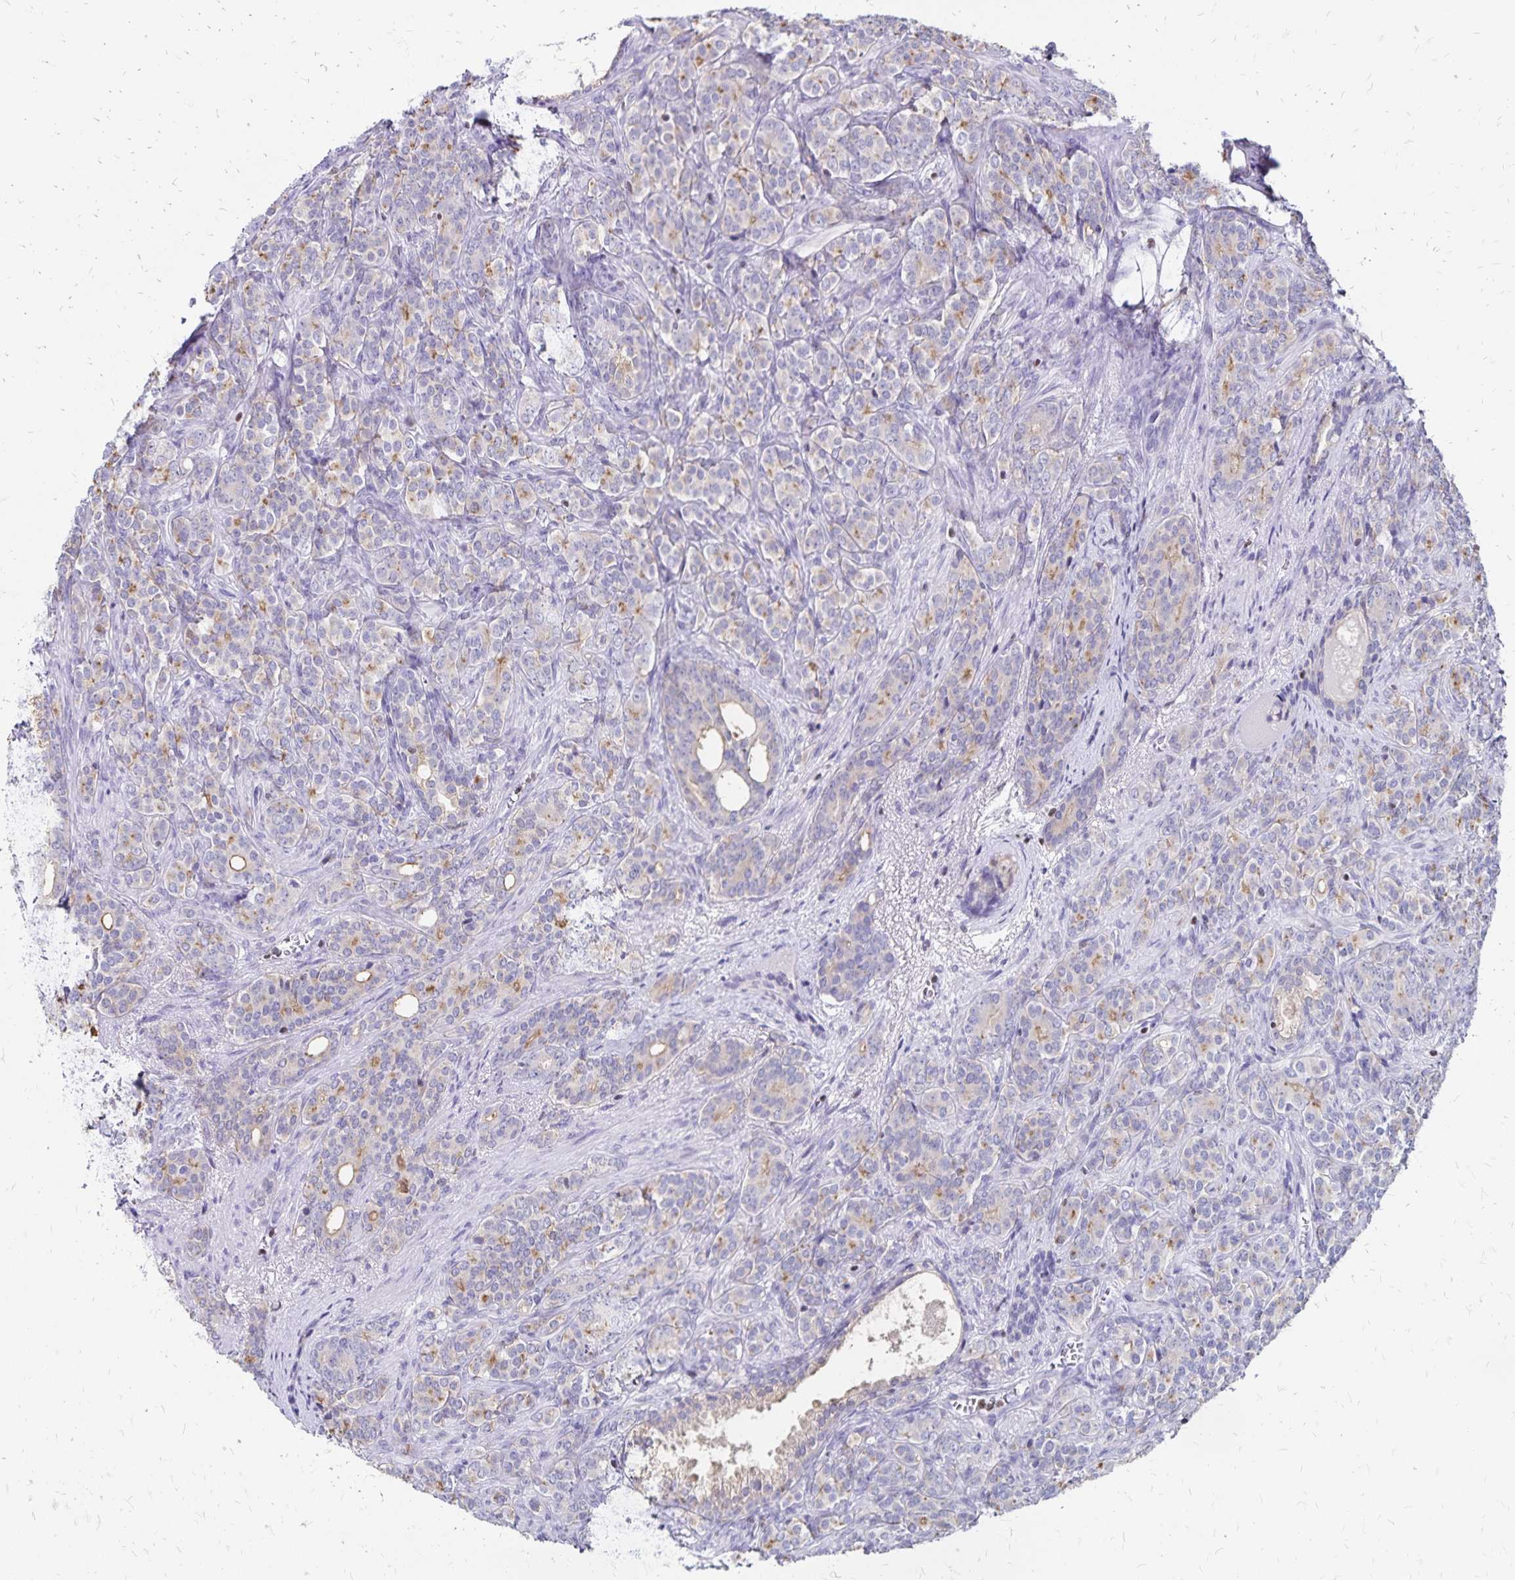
{"staining": {"intensity": "weak", "quantity": "25%-75%", "location": "cytoplasmic/membranous"}, "tissue": "prostate cancer", "cell_type": "Tumor cells", "image_type": "cancer", "snomed": [{"axis": "morphology", "description": "Adenocarcinoma, High grade"}, {"axis": "topography", "description": "Prostate"}], "caption": "Prostate cancer stained with a protein marker exhibits weak staining in tumor cells.", "gene": "IKZF1", "patient": {"sex": "male", "age": 84}}